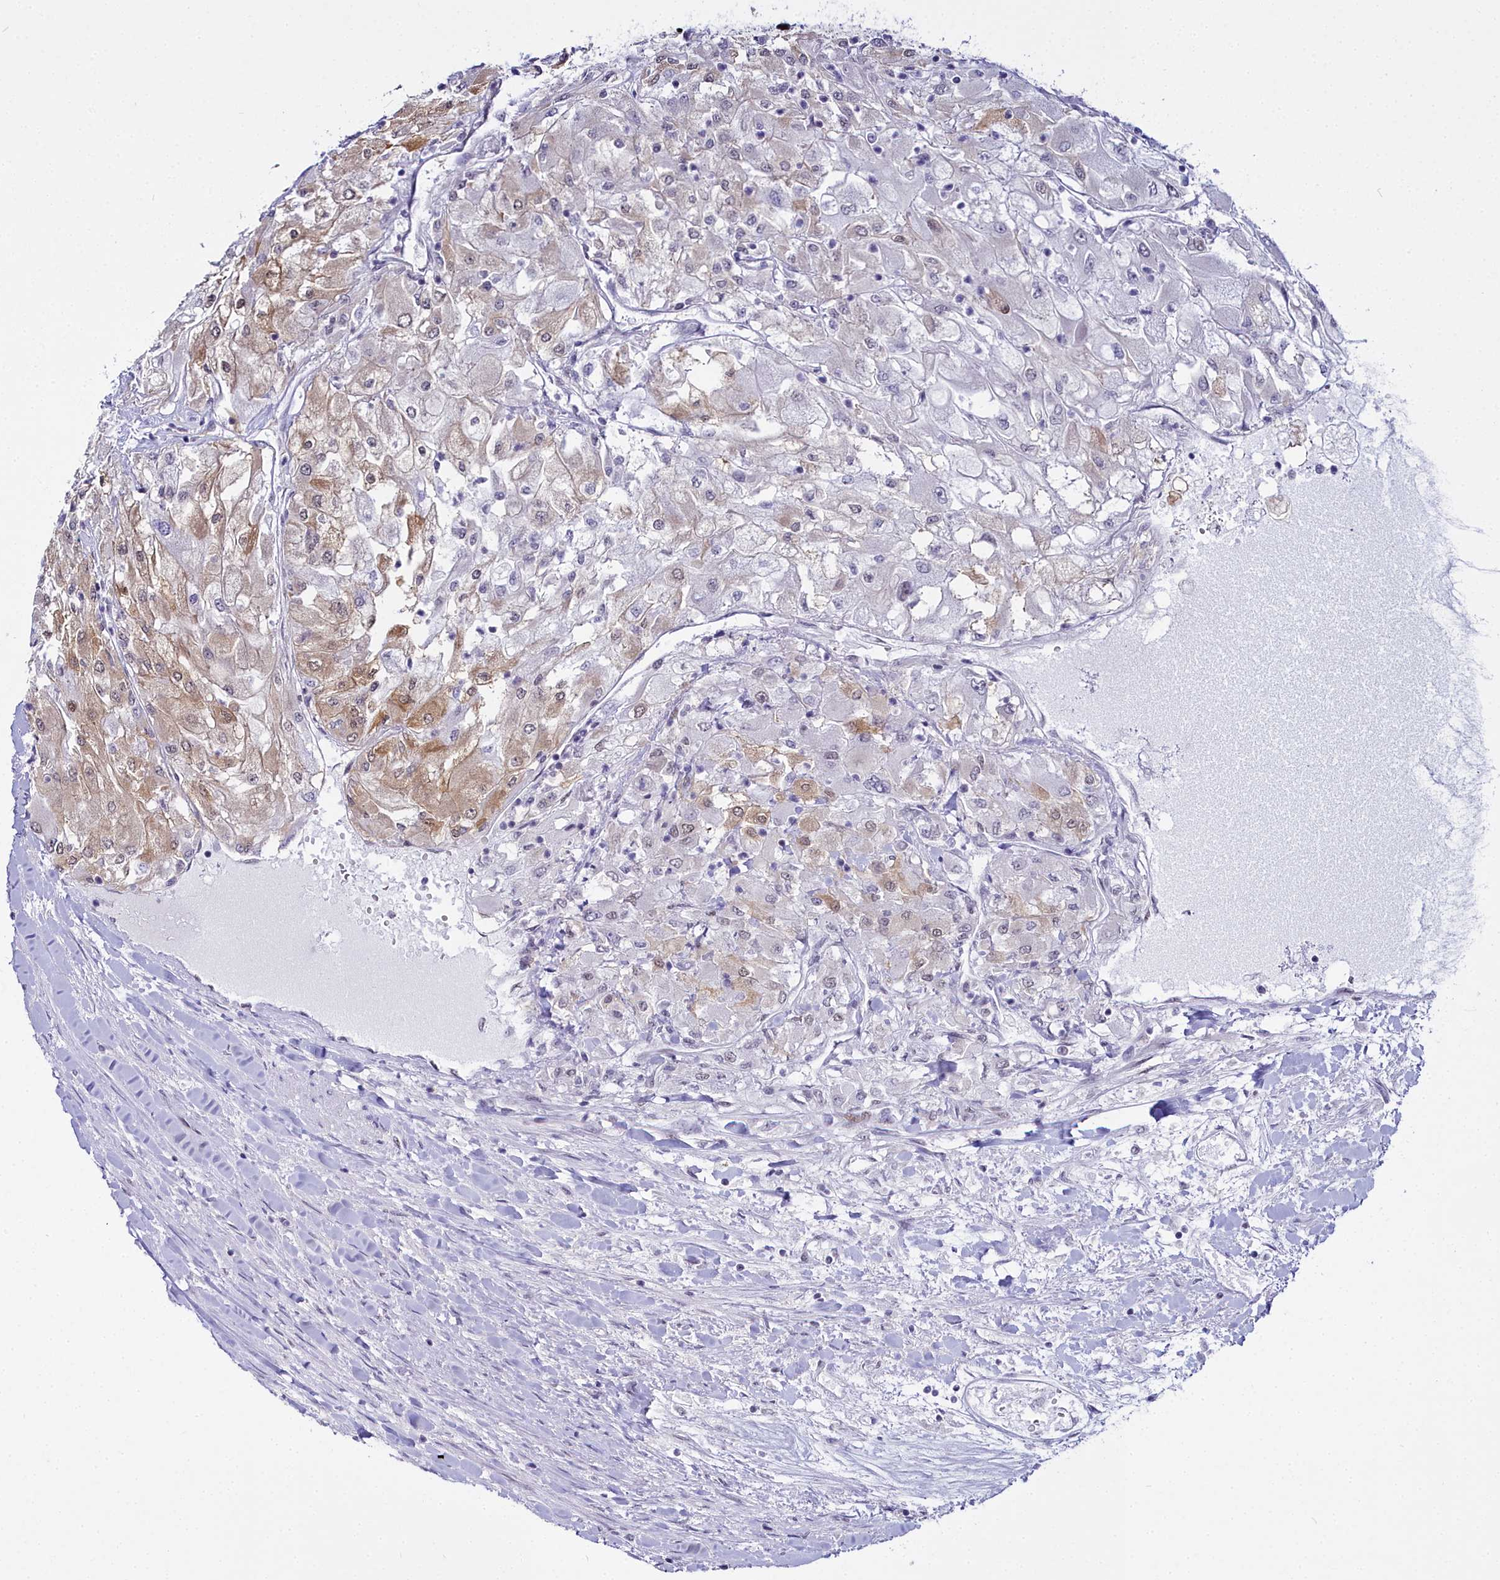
{"staining": {"intensity": "moderate", "quantity": "<25%", "location": "cytoplasmic/membranous,nuclear"}, "tissue": "renal cancer", "cell_type": "Tumor cells", "image_type": "cancer", "snomed": [{"axis": "morphology", "description": "Adenocarcinoma, NOS"}, {"axis": "topography", "description": "Kidney"}], "caption": "A micrograph showing moderate cytoplasmic/membranous and nuclear expression in approximately <25% of tumor cells in renal cancer (adenocarcinoma), as visualized by brown immunohistochemical staining.", "gene": "RBM12", "patient": {"sex": "male", "age": 80}}